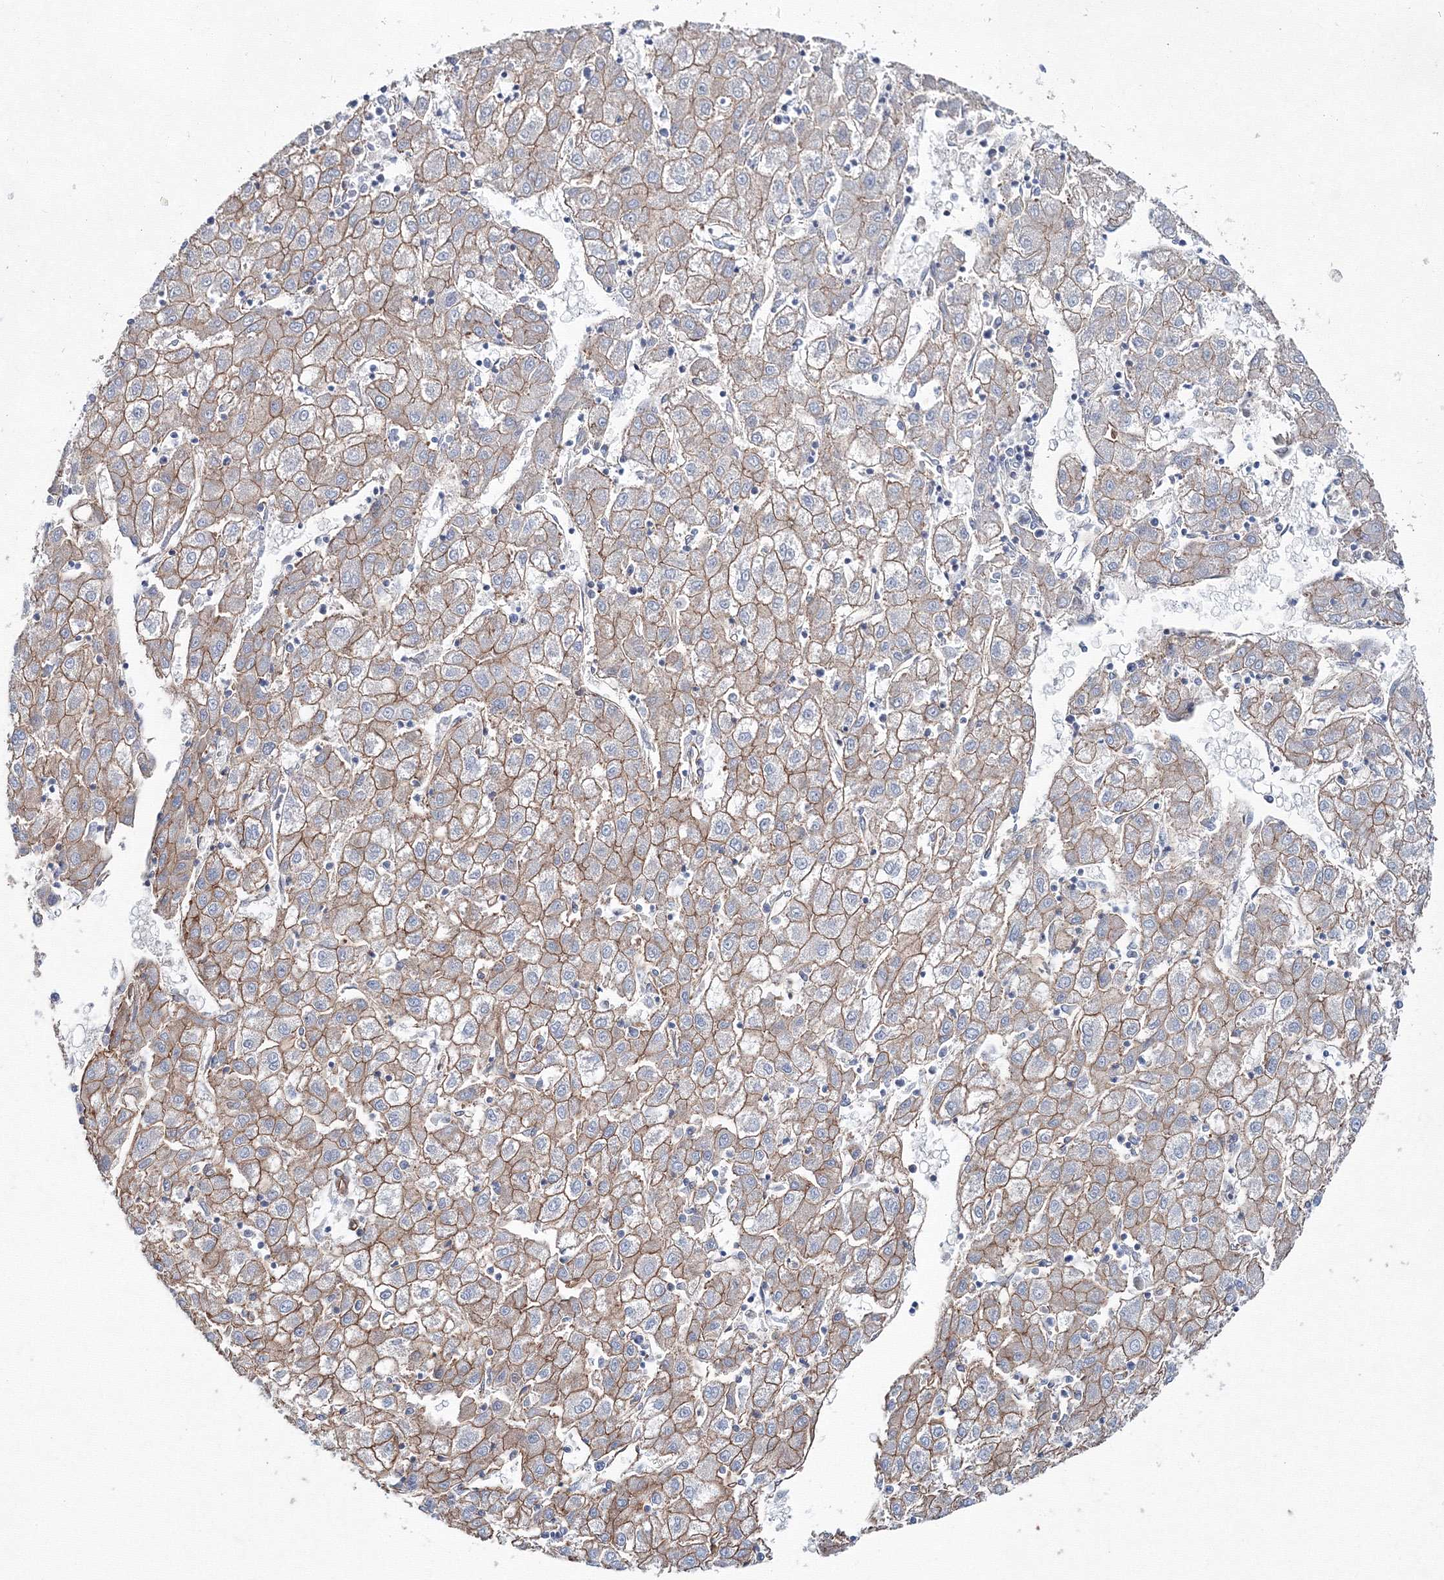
{"staining": {"intensity": "weak", "quantity": ">75%", "location": "cytoplasmic/membranous"}, "tissue": "liver cancer", "cell_type": "Tumor cells", "image_type": "cancer", "snomed": [{"axis": "morphology", "description": "Carcinoma, Hepatocellular, NOS"}, {"axis": "topography", "description": "Liver"}], "caption": "About >75% of tumor cells in human liver hepatocellular carcinoma demonstrate weak cytoplasmic/membranous protein expression as visualized by brown immunohistochemical staining.", "gene": "ANKRD37", "patient": {"sex": "male", "age": 72}}